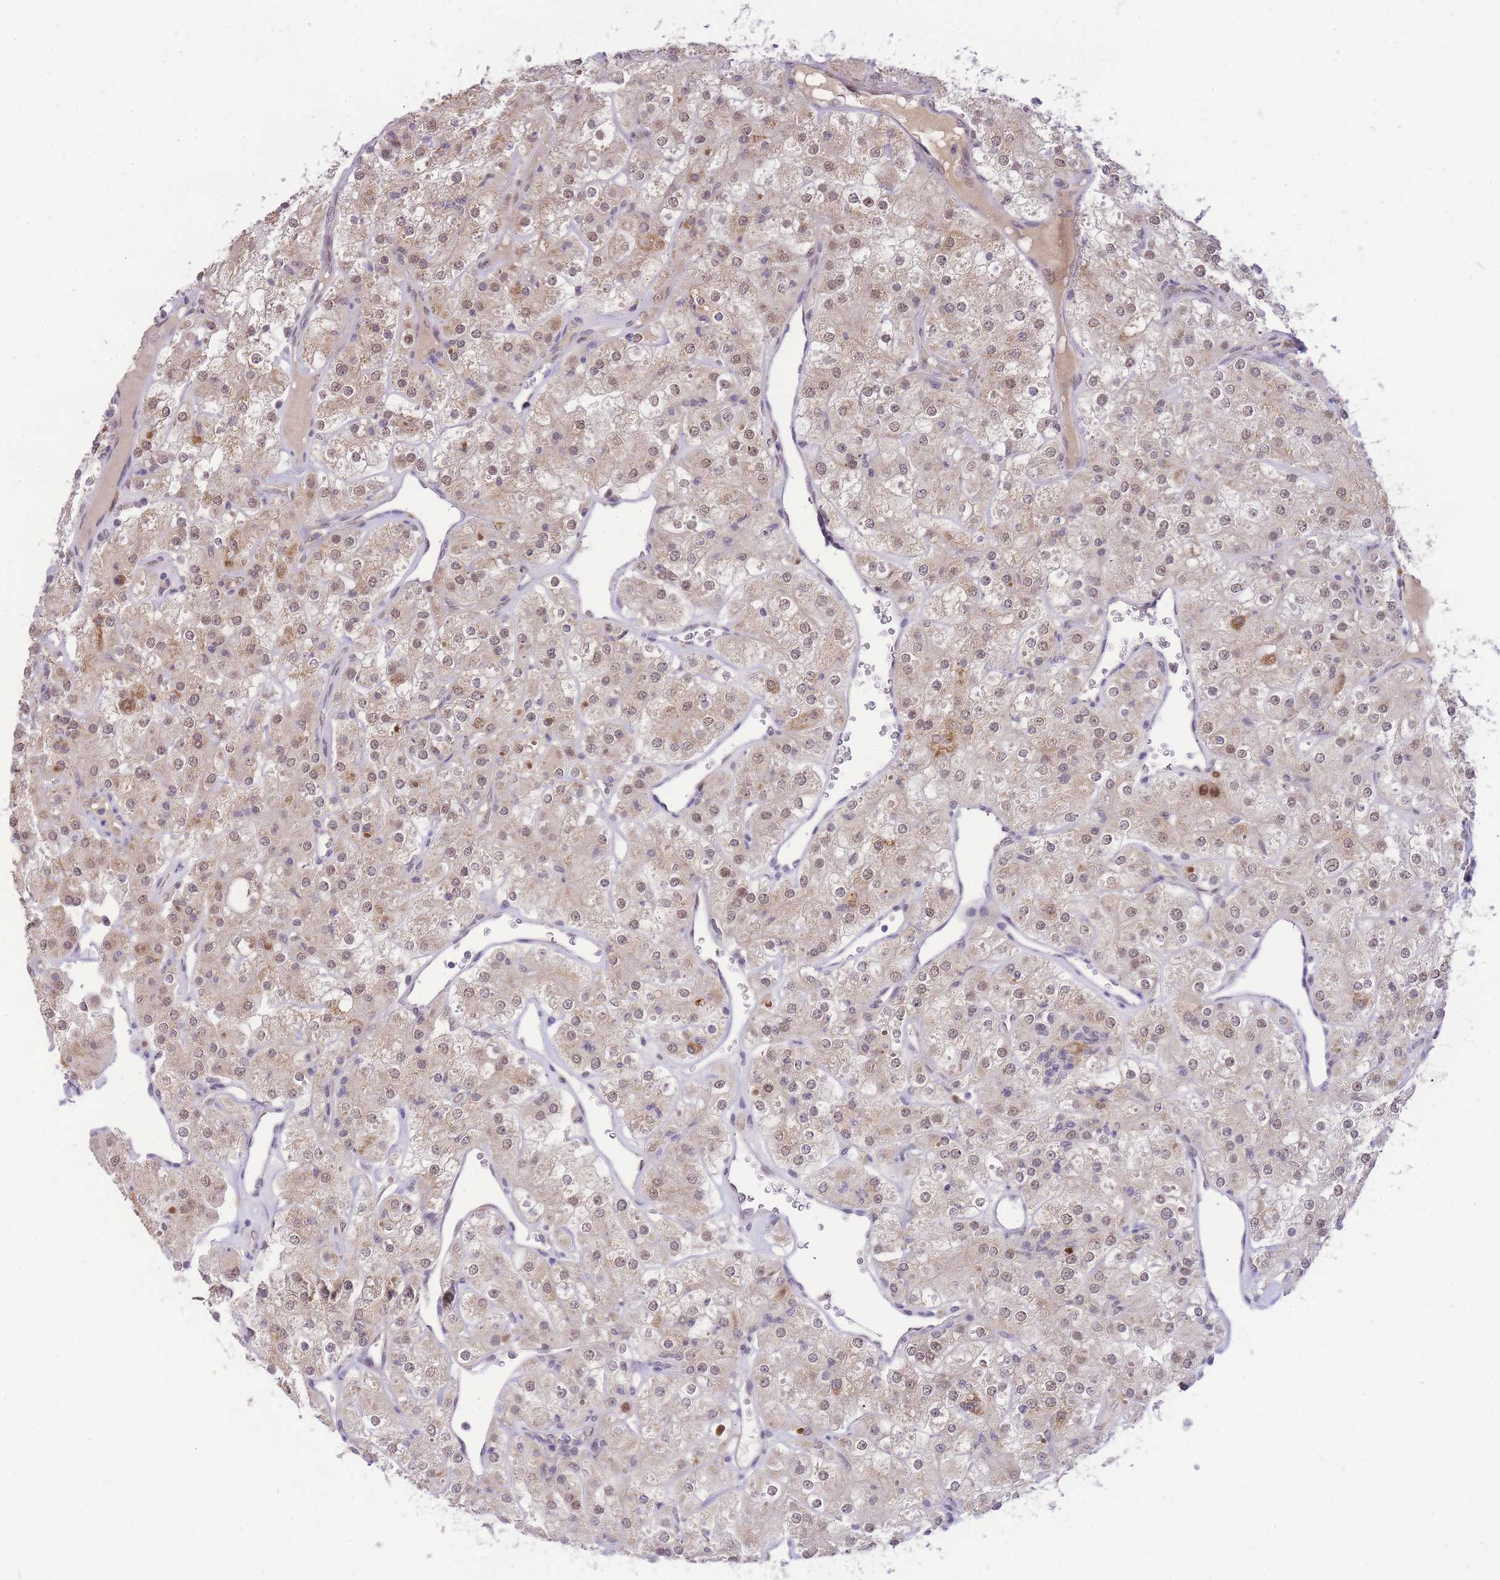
{"staining": {"intensity": "weak", "quantity": ">75%", "location": "cytoplasmic/membranous,nuclear"}, "tissue": "renal cancer", "cell_type": "Tumor cells", "image_type": "cancer", "snomed": [{"axis": "morphology", "description": "Adenocarcinoma, NOS"}, {"axis": "topography", "description": "Kidney"}], "caption": "A histopathology image showing weak cytoplasmic/membranous and nuclear staining in approximately >75% of tumor cells in renal cancer (adenocarcinoma), as visualized by brown immunohistochemical staining.", "gene": "PUS10", "patient": {"sex": "male", "age": 77}}